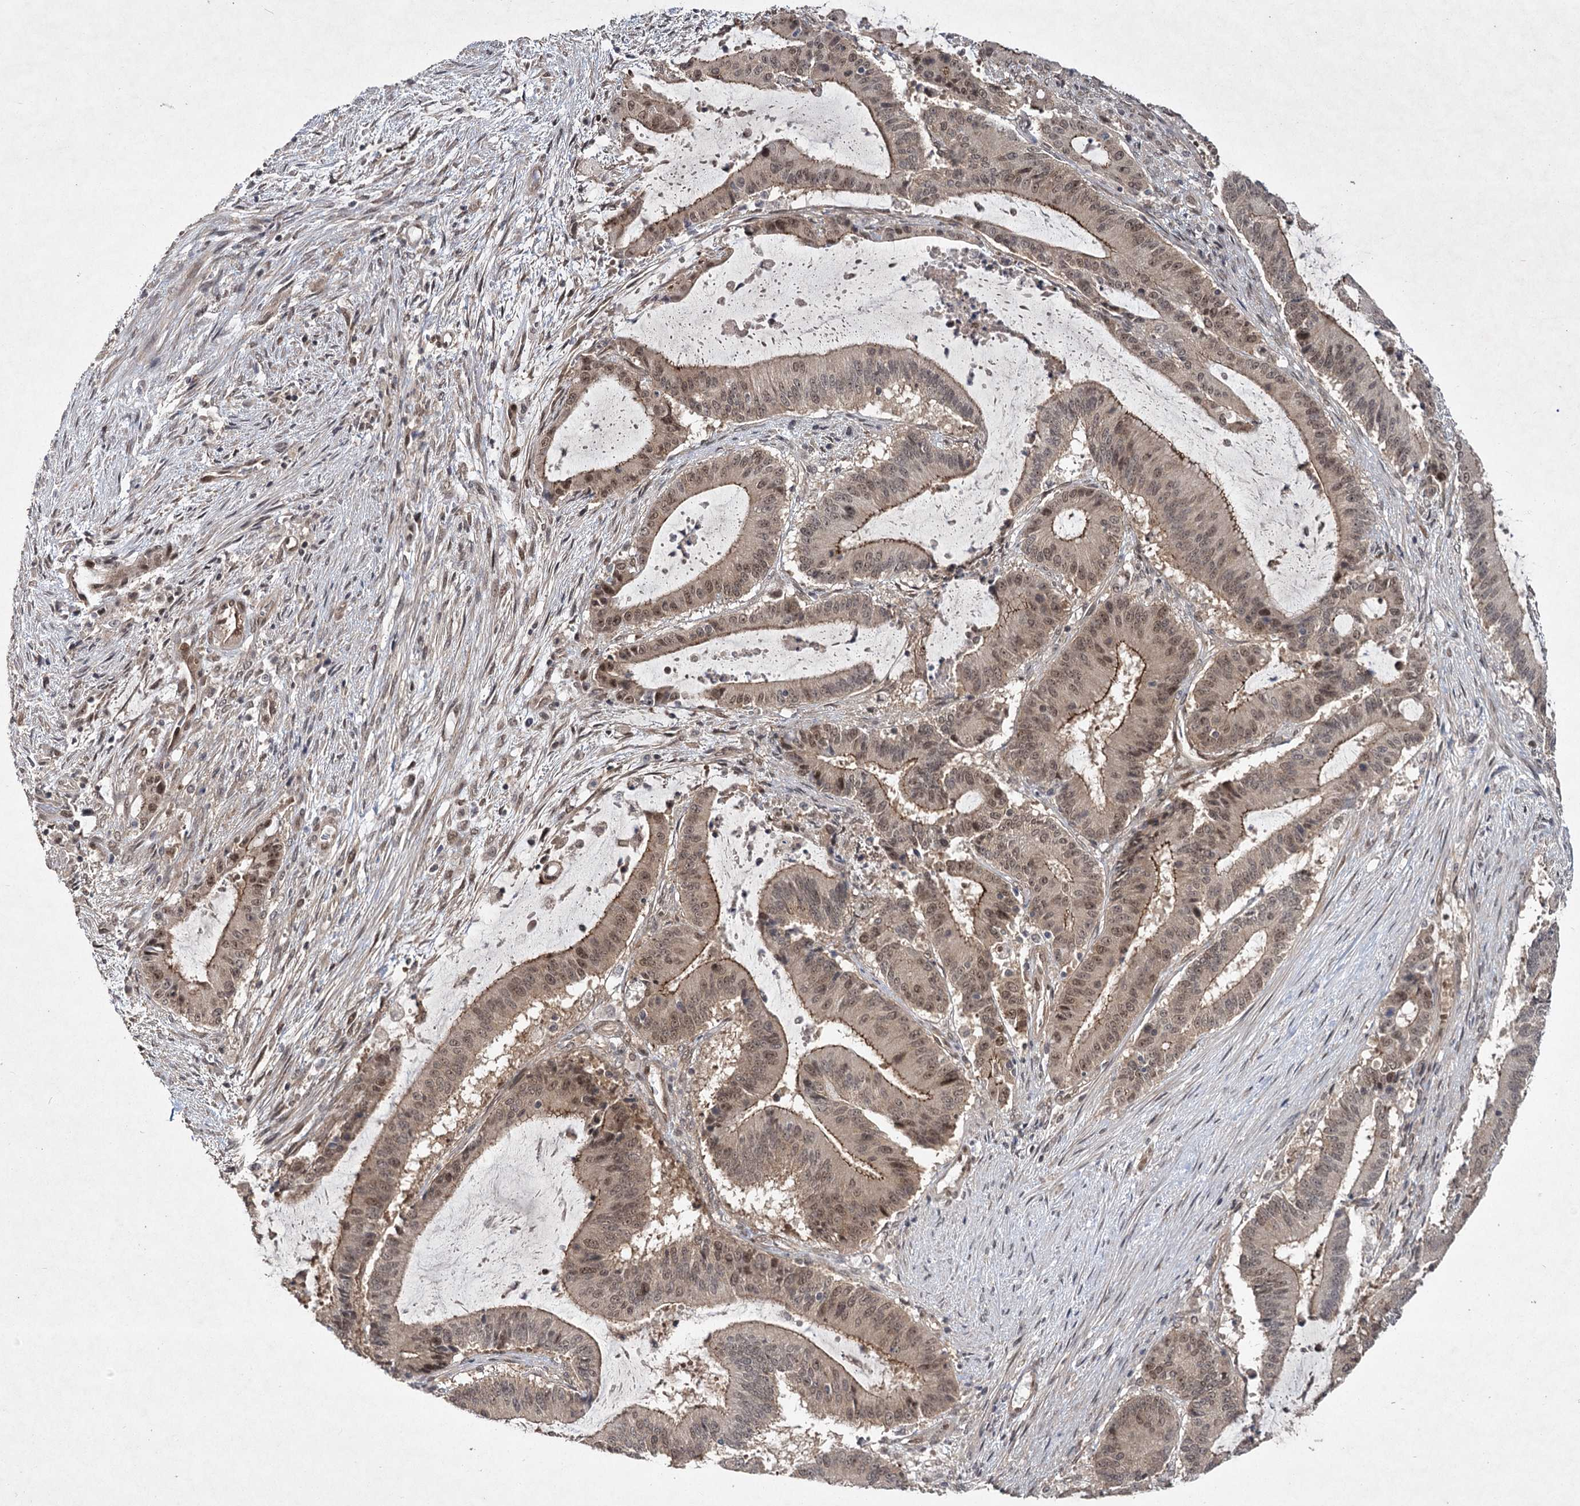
{"staining": {"intensity": "moderate", "quantity": ">75%", "location": "cytoplasmic/membranous,nuclear"}, "tissue": "liver cancer", "cell_type": "Tumor cells", "image_type": "cancer", "snomed": [{"axis": "morphology", "description": "Normal tissue, NOS"}, {"axis": "morphology", "description": "Cholangiocarcinoma"}, {"axis": "topography", "description": "Liver"}, {"axis": "topography", "description": "Peripheral nerve tissue"}], "caption": "Moderate cytoplasmic/membranous and nuclear expression for a protein is identified in approximately >75% of tumor cells of cholangiocarcinoma (liver) using IHC.", "gene": "DCUN1D4", "patient": {"sex": "female", "age": 73}}